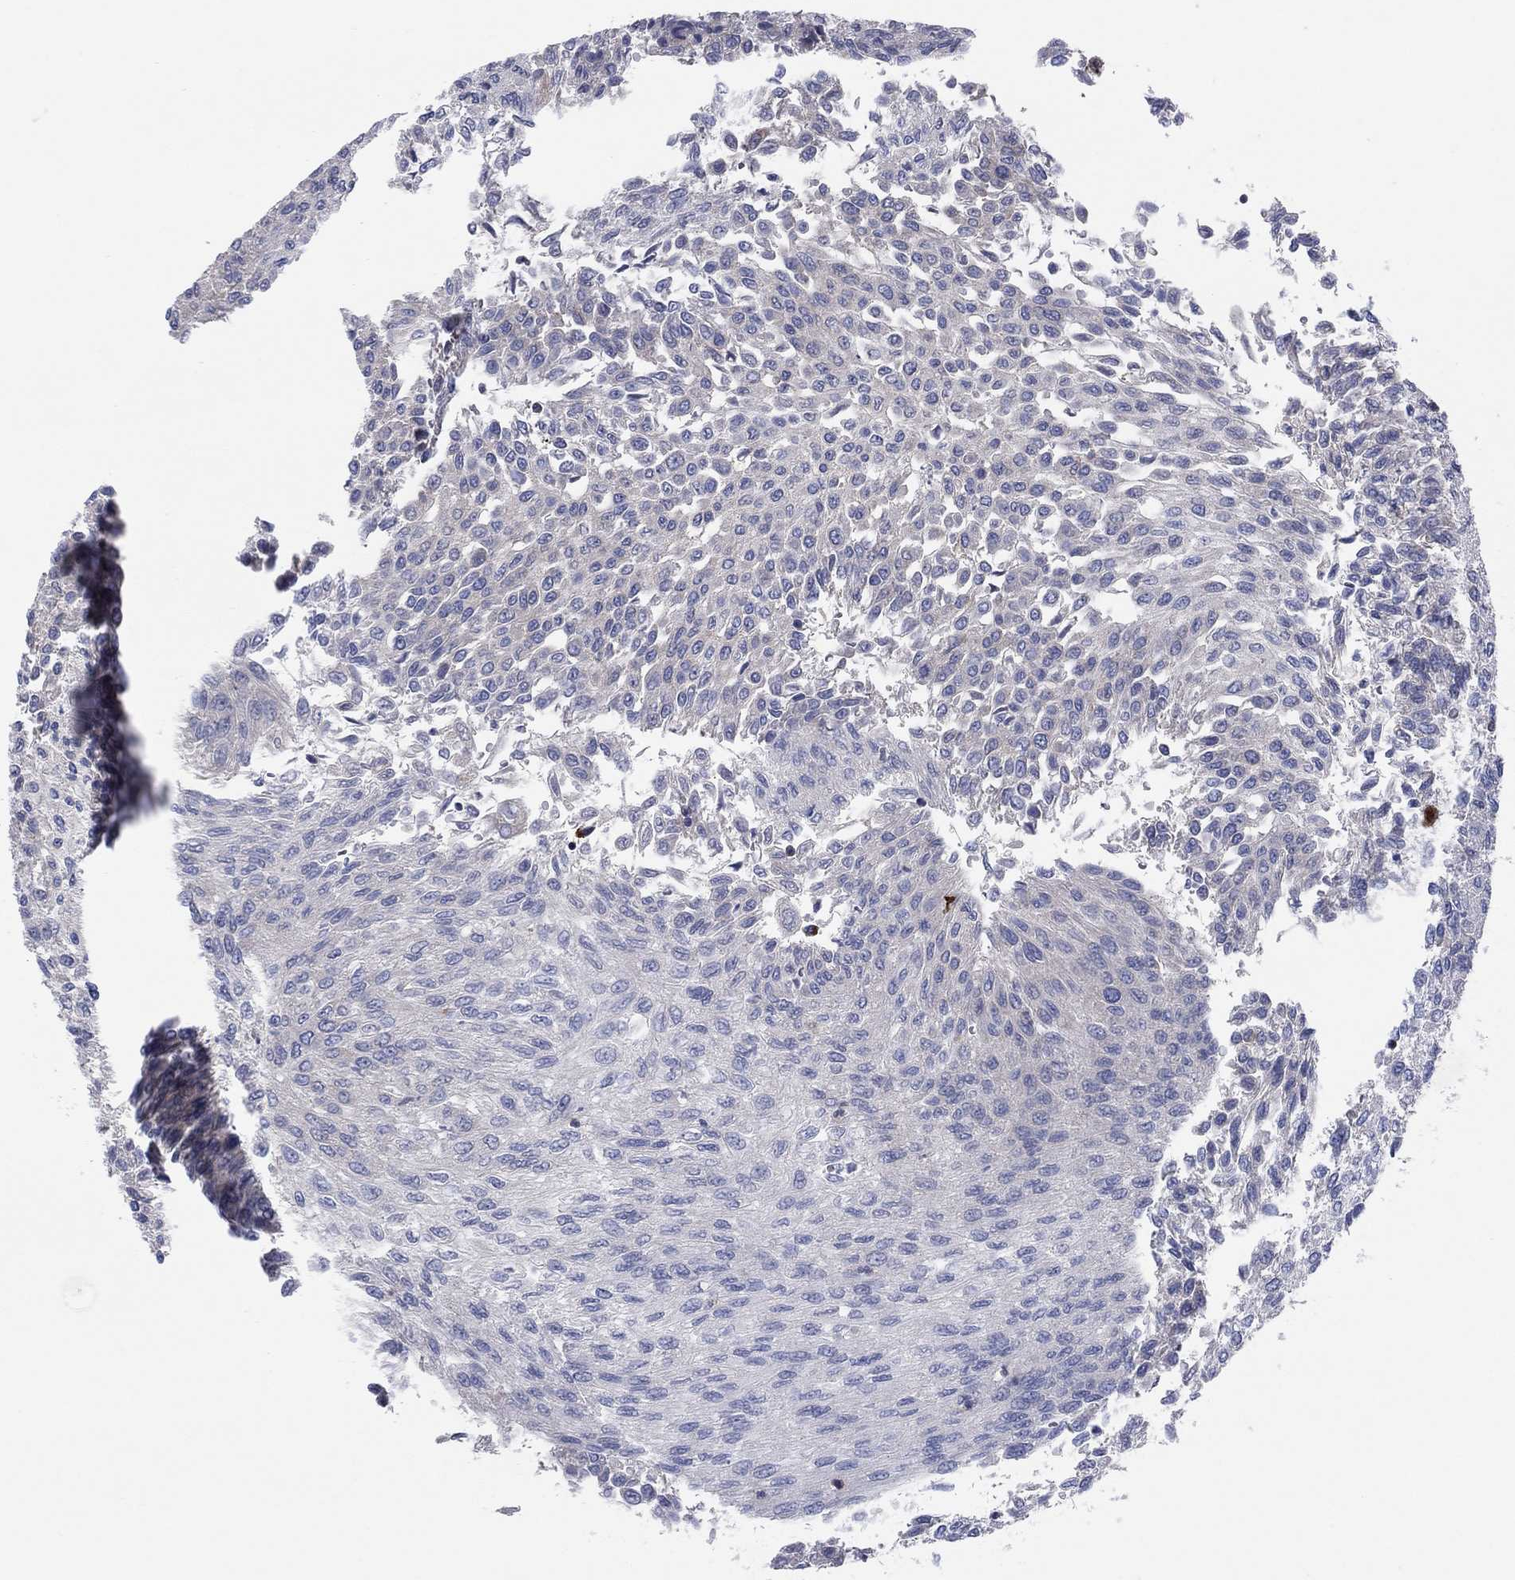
{"staining": {"intensity": "negative", "quantity": "none", "location": "none"}, "tissue": "urothelial cancer", "cell_type": "Tumor cells", "image_type": "cancer", "snomed": [{"axis": "morphology", "description": "Urothelial carcinoma, Low grade"}, {"axis": "topography", "description": "Urinary bladder"}], "caption": "An immunohistochemistry image of low-grade urothelial carcinoma is shown. There is no staining in tumor cells of low-grade urothelial carcinoma.", "gene": "PVR", "patient": {"sex": "male", "age": 78}}